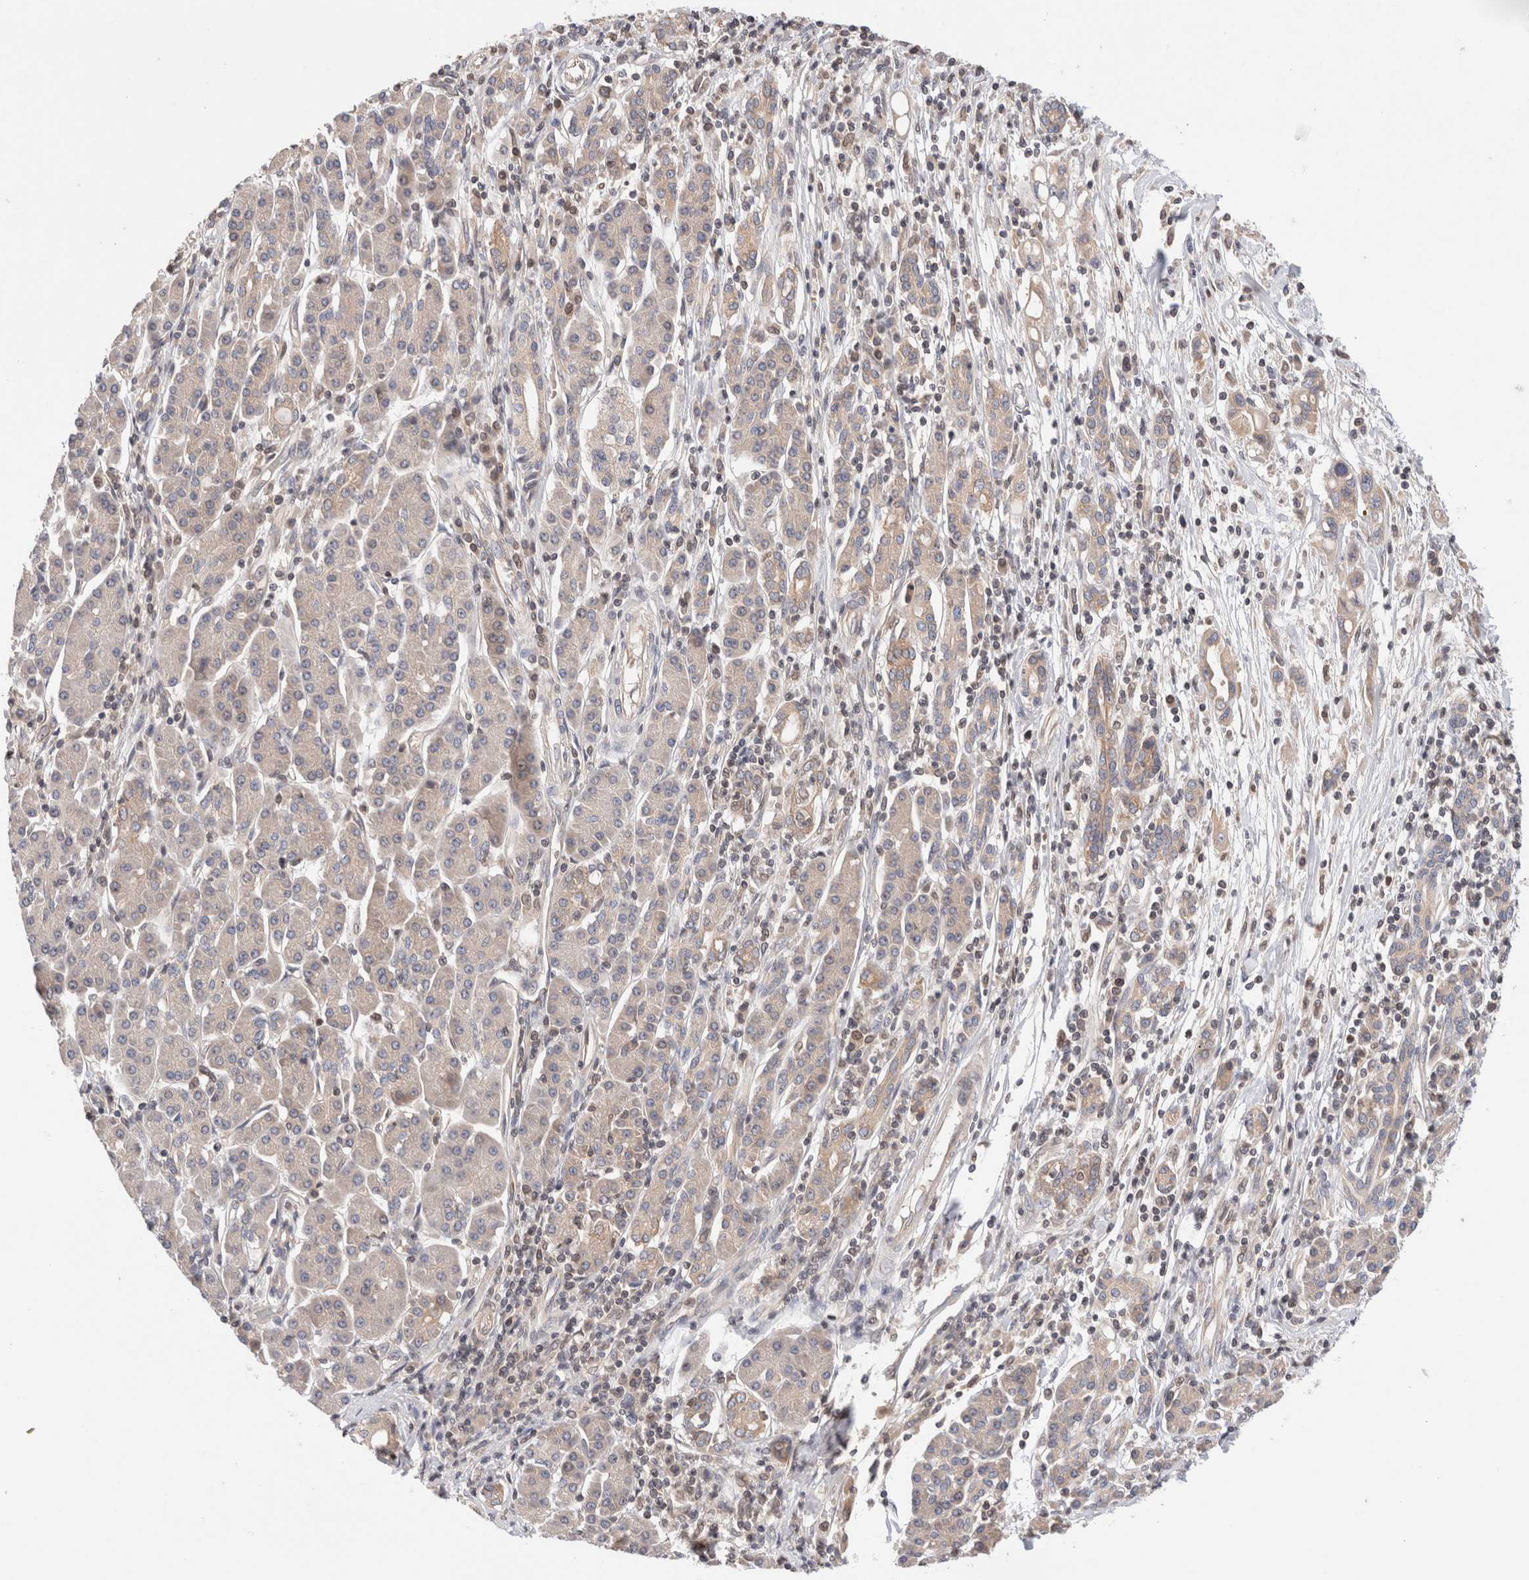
{"staining": {"intensity": "weak", "quantity": "25%-75%", "location": "cytoplasmic/membranous"}, "tissue": "pancreatic cancer", "cell_type": "Tumor cells", "image_type": "cancer", "snomed": [{"axis": "morphology", "description": "Adenocarcinoma, NOS"}, {"axis": "topography", "description": "Pancreas"}], "caption": "Human pancreatic cancer stained with a brown dye exhibits weak cytoplasmic/membranous positive staining in about 25%-75% of tumor cells.", "gene": "SIKE1", "patient": {"sex": "female", "age": 57}}